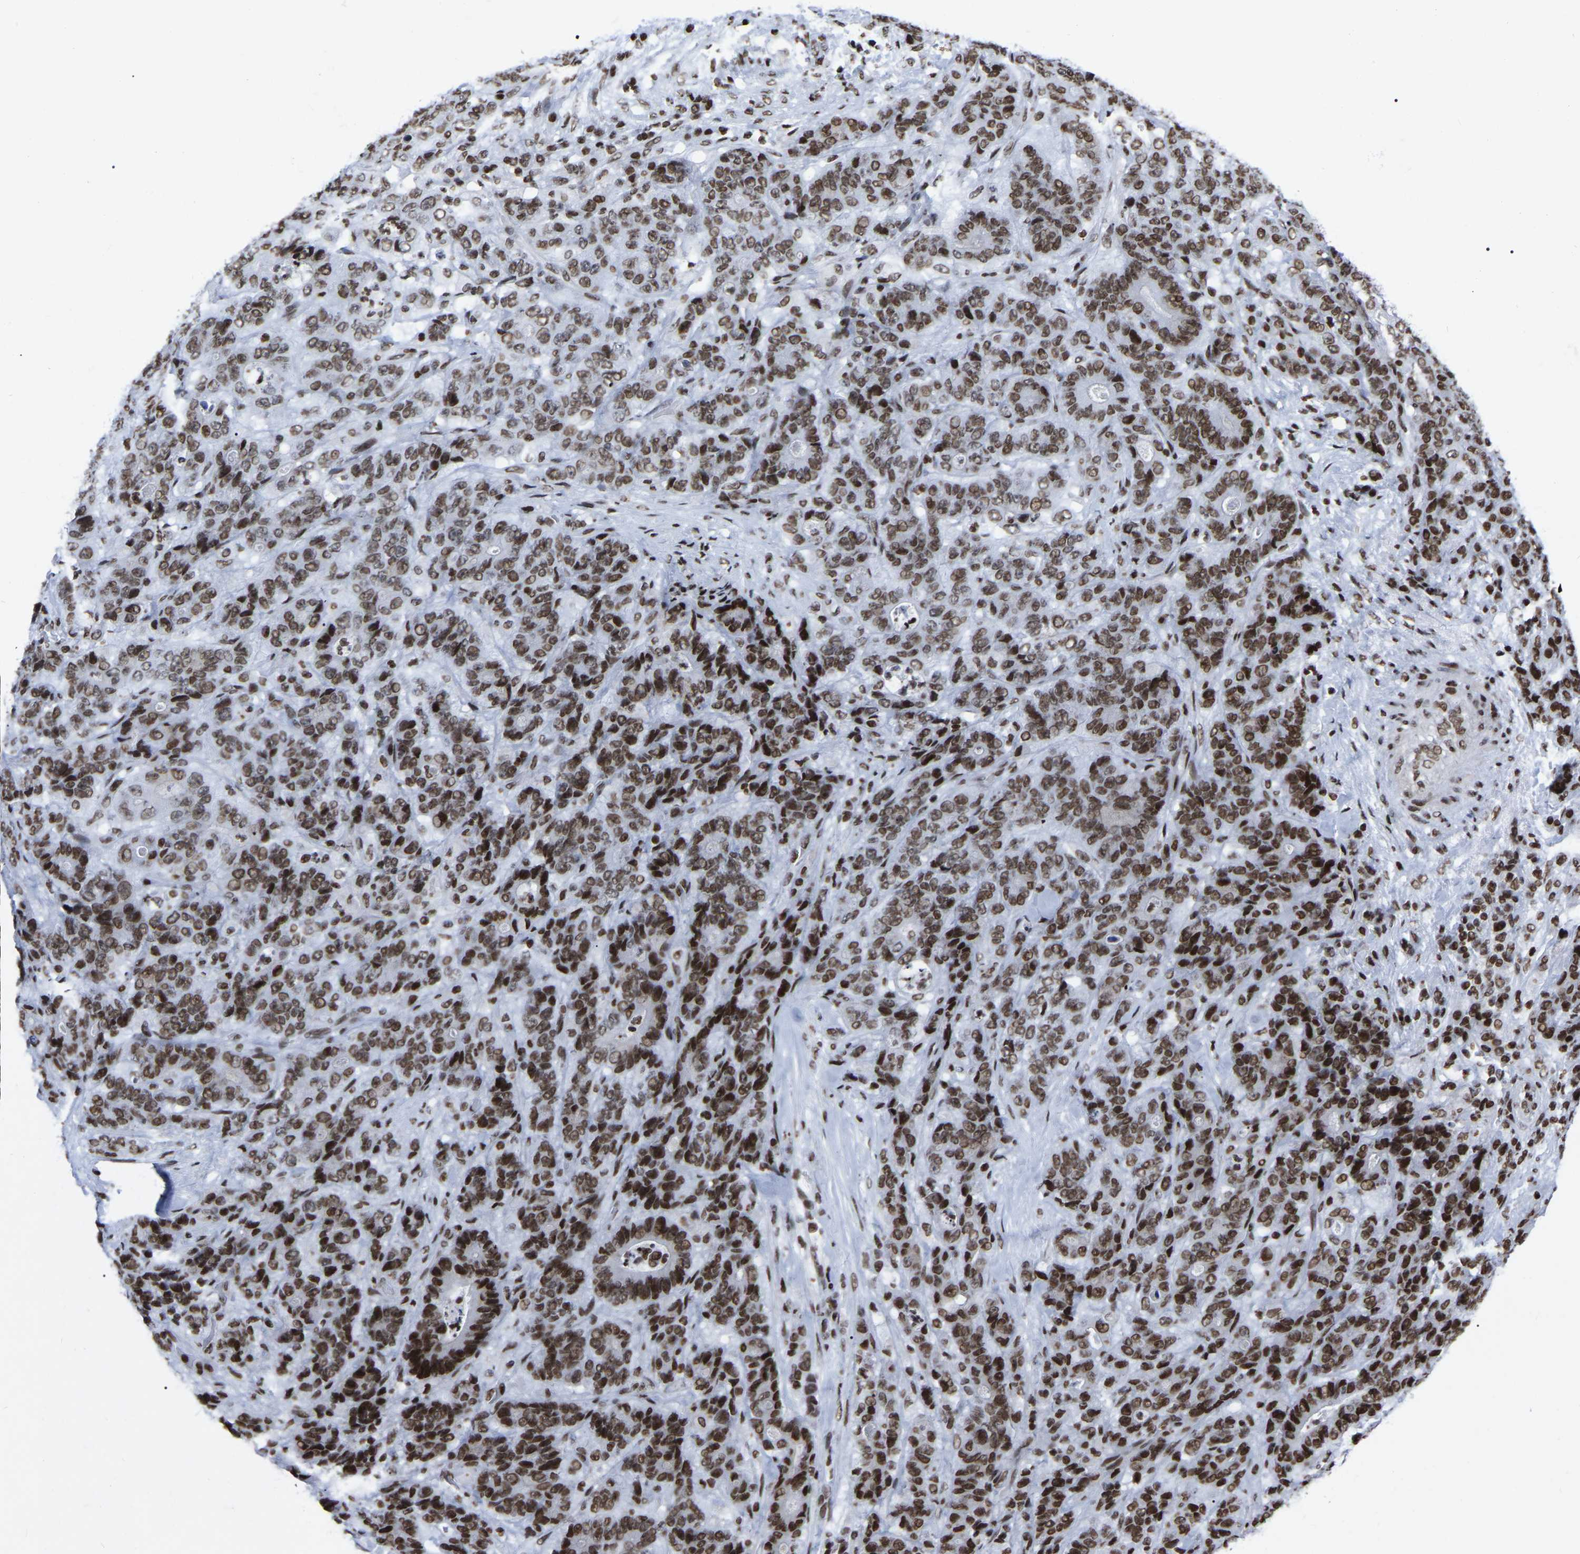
{"staining": {"intensity": "strong", "quantity": "25%-75%", "location": "nuclear"}, "tissue": "stomach cancer", "cell_type": "Tumor cells", "image_type": "cancer", "snomed": [{"axis": "morphology", "description": "Adenocarcinoma, NOS"}, {"axis": "topography", "description": "Stomach"}], "caption": "Strong nuclear staining is present in approximately 25%-75% of tumor cells in stomach adenocarcinoma.", "gene": "PRCC", "patient": {"sex": "female", "age": 73}}